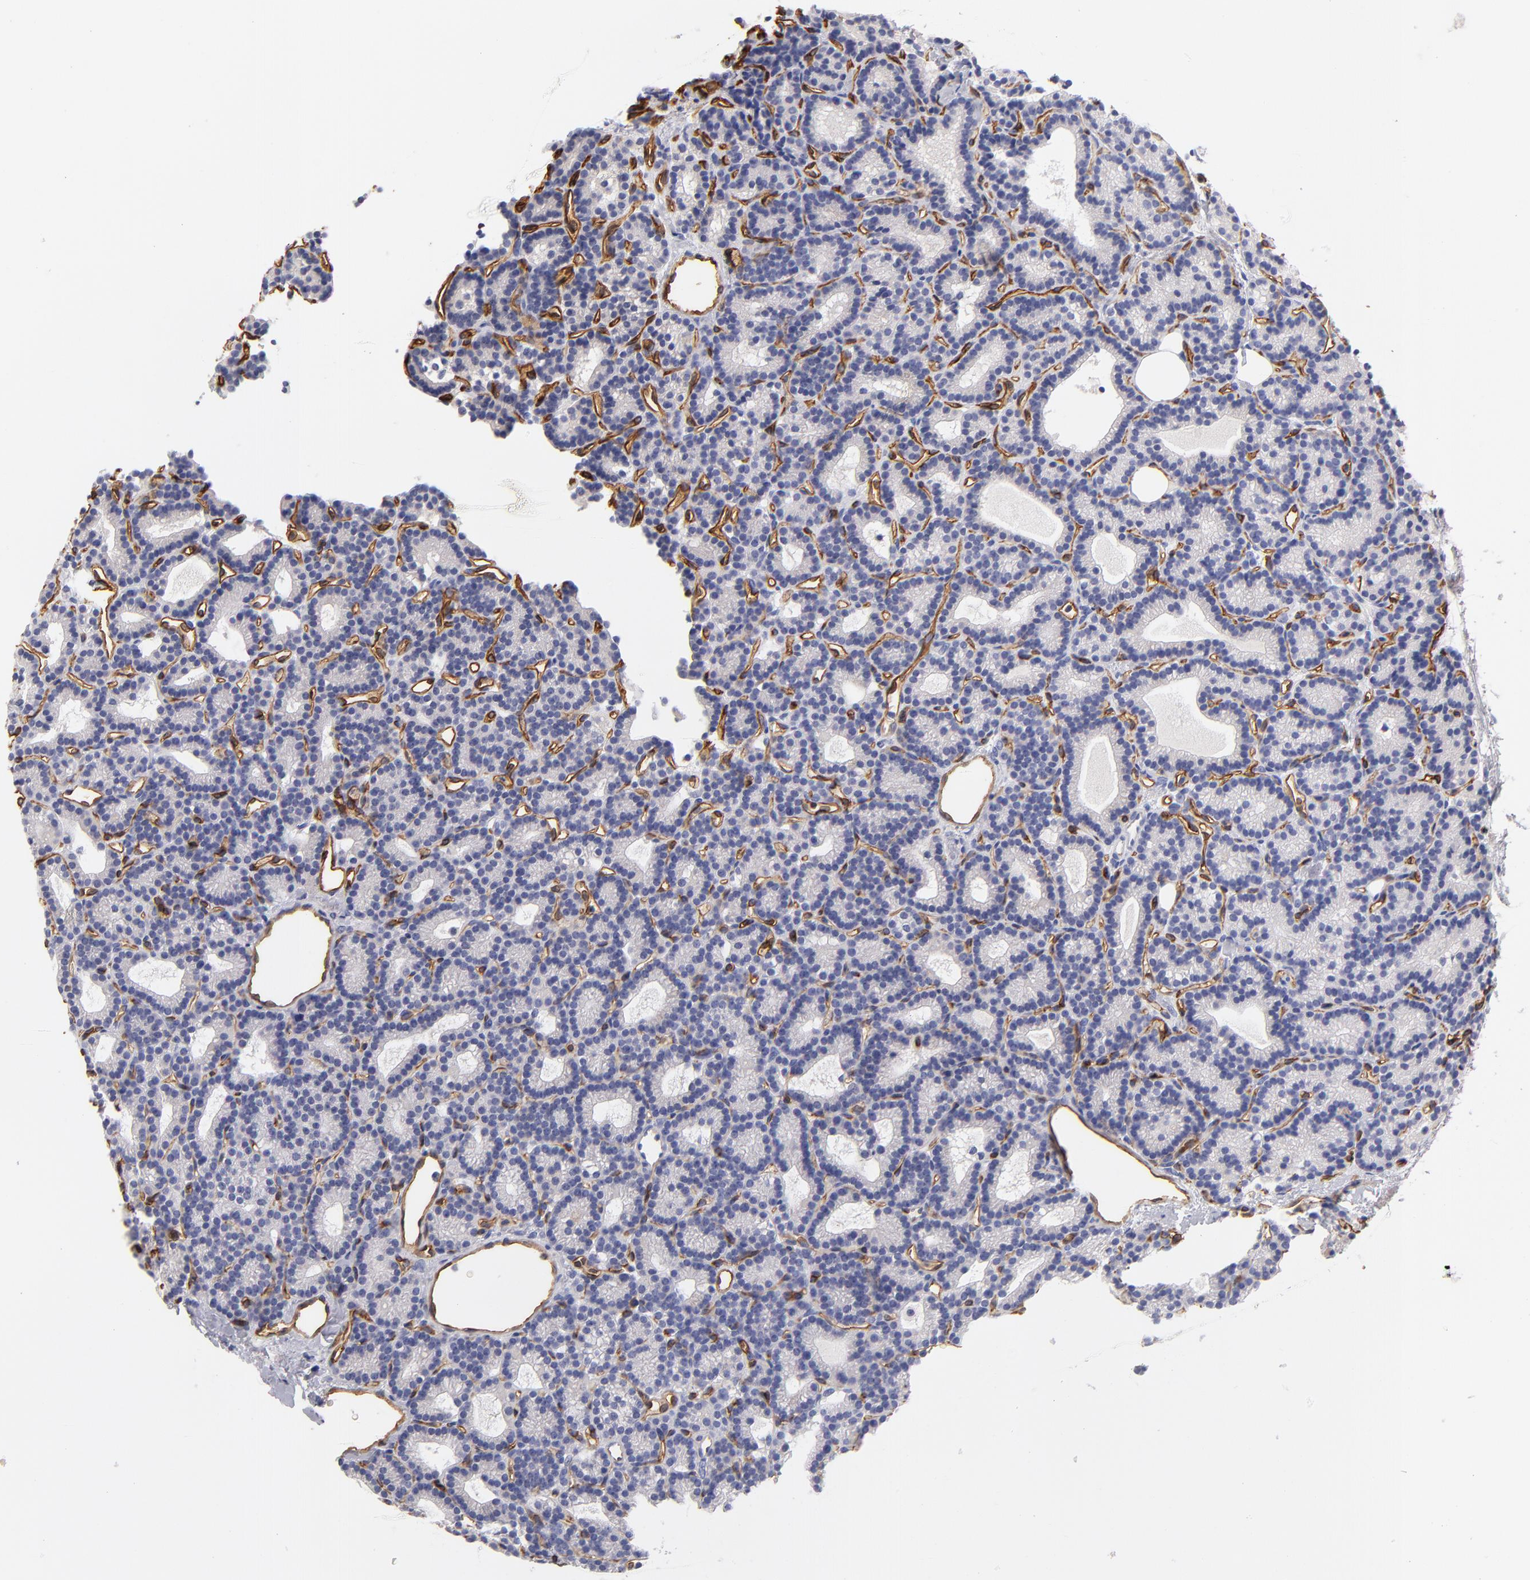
{"staining": {"intensity": "negative", "quantity": "none", "location": "none"}, "tissue": "parathyroid gland", "cell_type": "Glandular cells", "image_type": "normal", "snomed": [{"axis": "morphology", "description": "Normal tissue, NOS"}, {"axis": "topography", "description": "Parathyroid gland"}], "caption": "Protein analysis of benign parathyroid gland reveals no significant staining in glandular cells. Nuclei are stained in blue.", "gene": "PLVAP", "patient": {"sex": "male", "age": 85}}